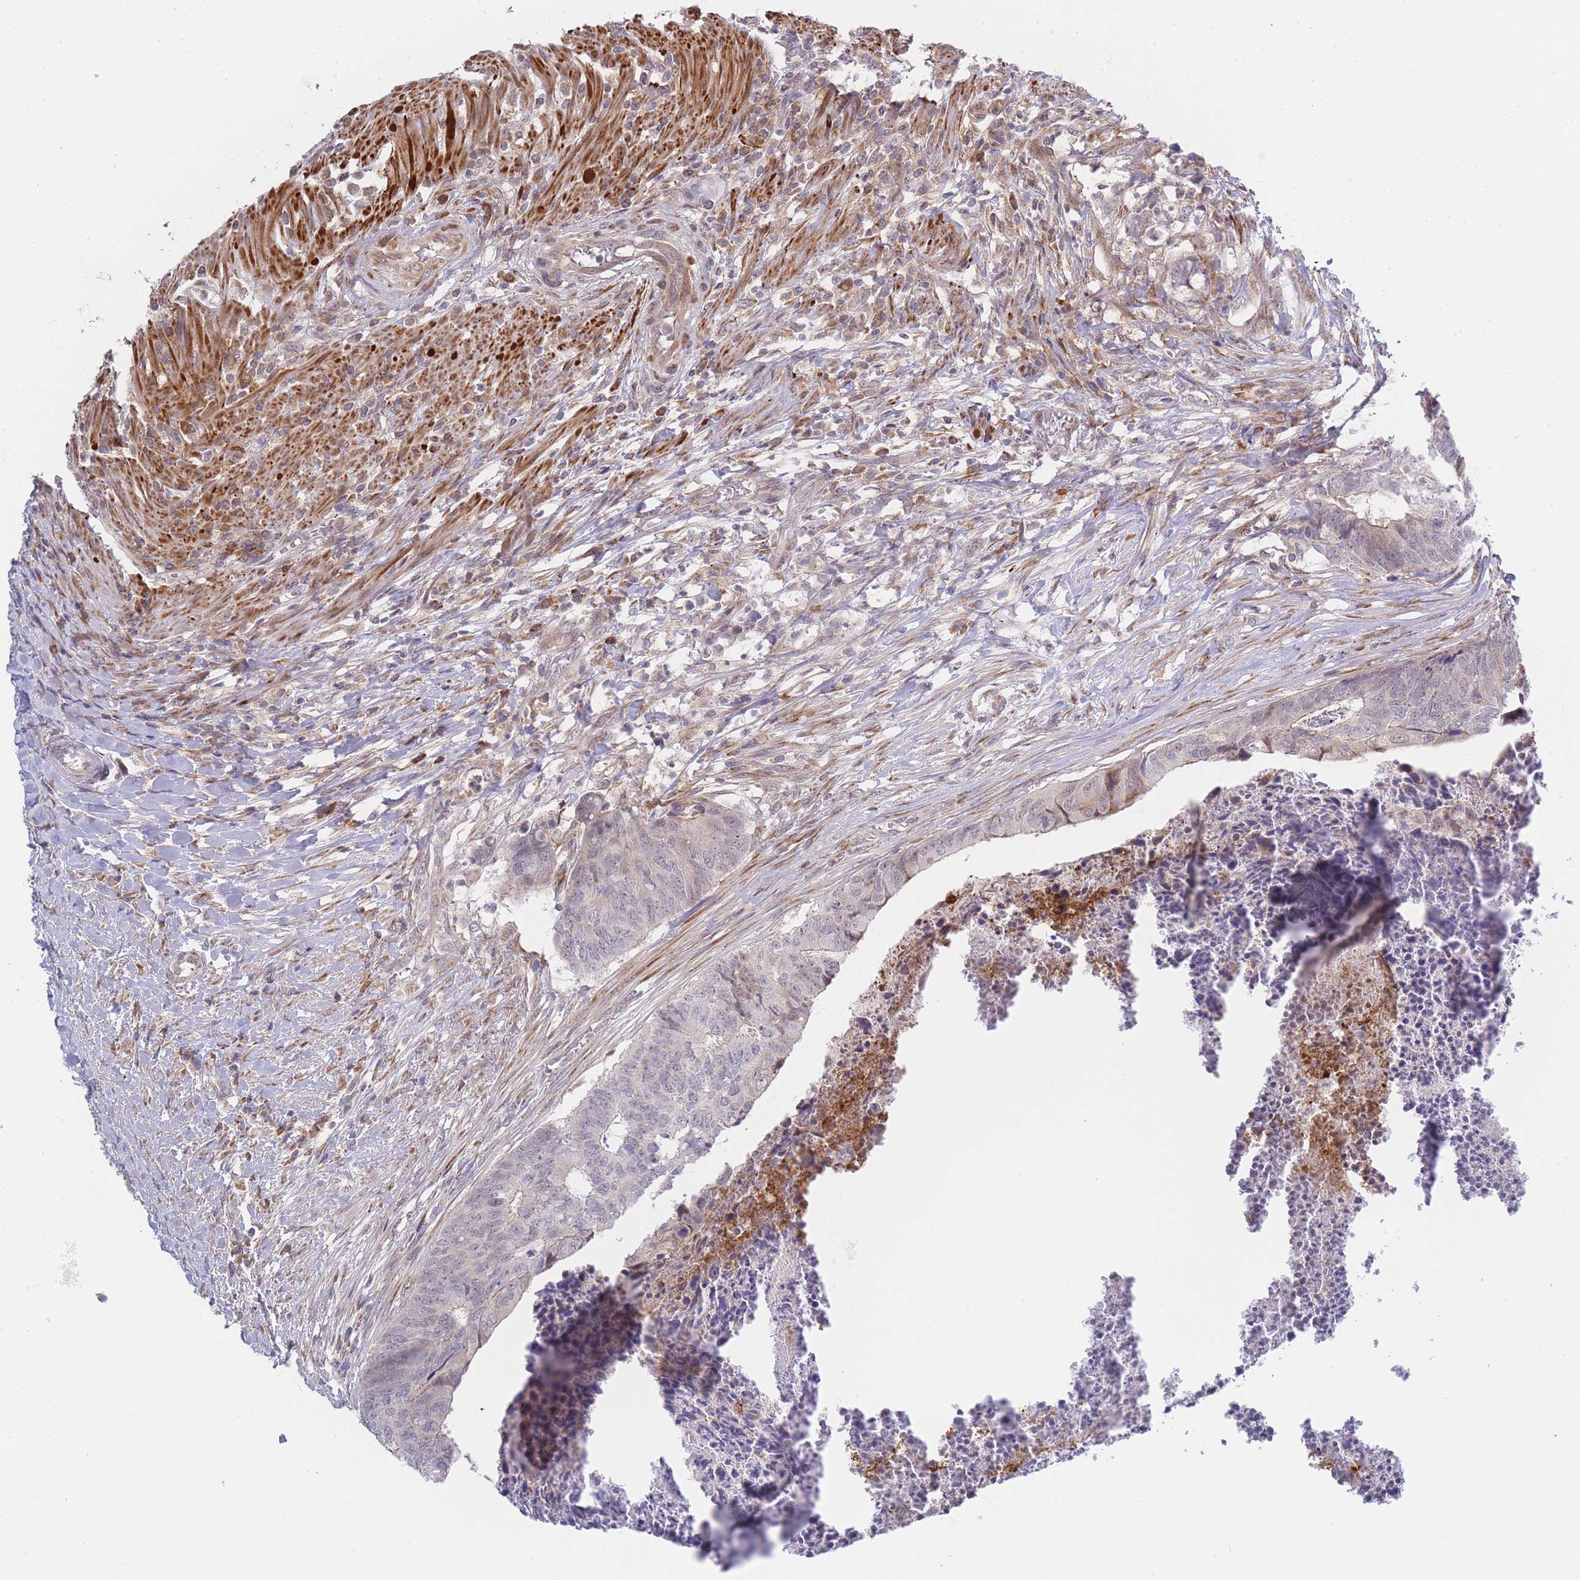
{"staining": {"intensity": "weak", "quantity": "<25%", "location": "cytoplasmic/membranous"}, "tissue": "colorectal cancer", "cell_type": "Tumor cells", "image_type": "cancer", "snomed": [{"axis": "morphology", "description": "Adenocarcinoma, NOS"}, {"axis": "topography", "description": "Colon"}], "caption": "There is no significant positivity in tumor cells of colorectal adenocarcinoma.", "gene": "TRIM26", "patient": {"sex": "female", "age": 67}}